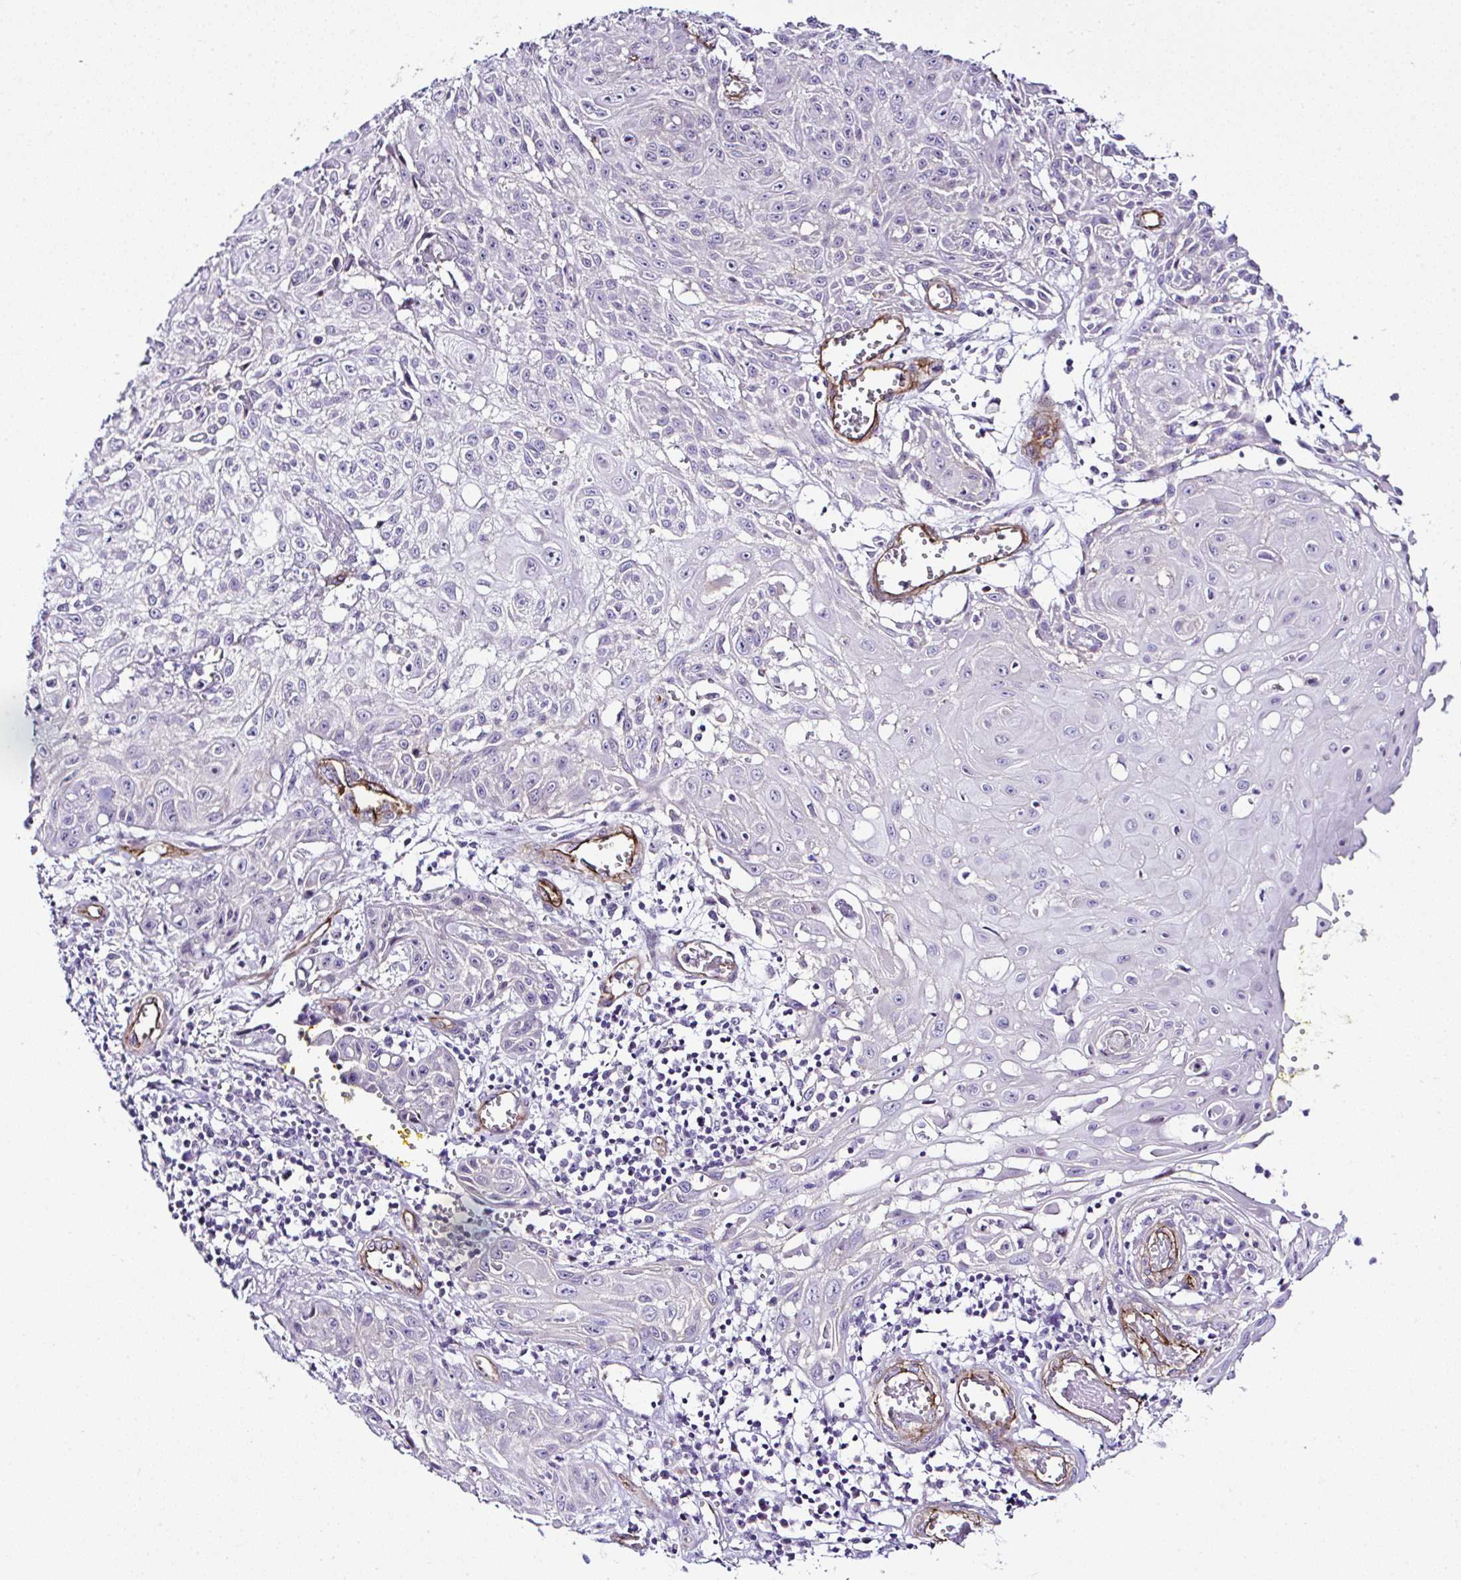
{"staining": {"intensity": "negative", "quantity": "none", "location": "none"}, "tissue": "skin cancer", "cell_type": "Tumor cells", "image_type": "cancer", "snomed": [{"axis": "morphology", "description": "Squamous cell carcinoma, NOS"}, {"axis": "topography", "description": "Skin"}, {"axis": "topography", "description": "Vulva"}], "caption": "This is an immunohistochemistry histopathology image of human squamous cell carcinoma (skin). There is no staining in tumor cells.", "gene": "FBXO34", "patient": {"sex": "female", "age": 71}}